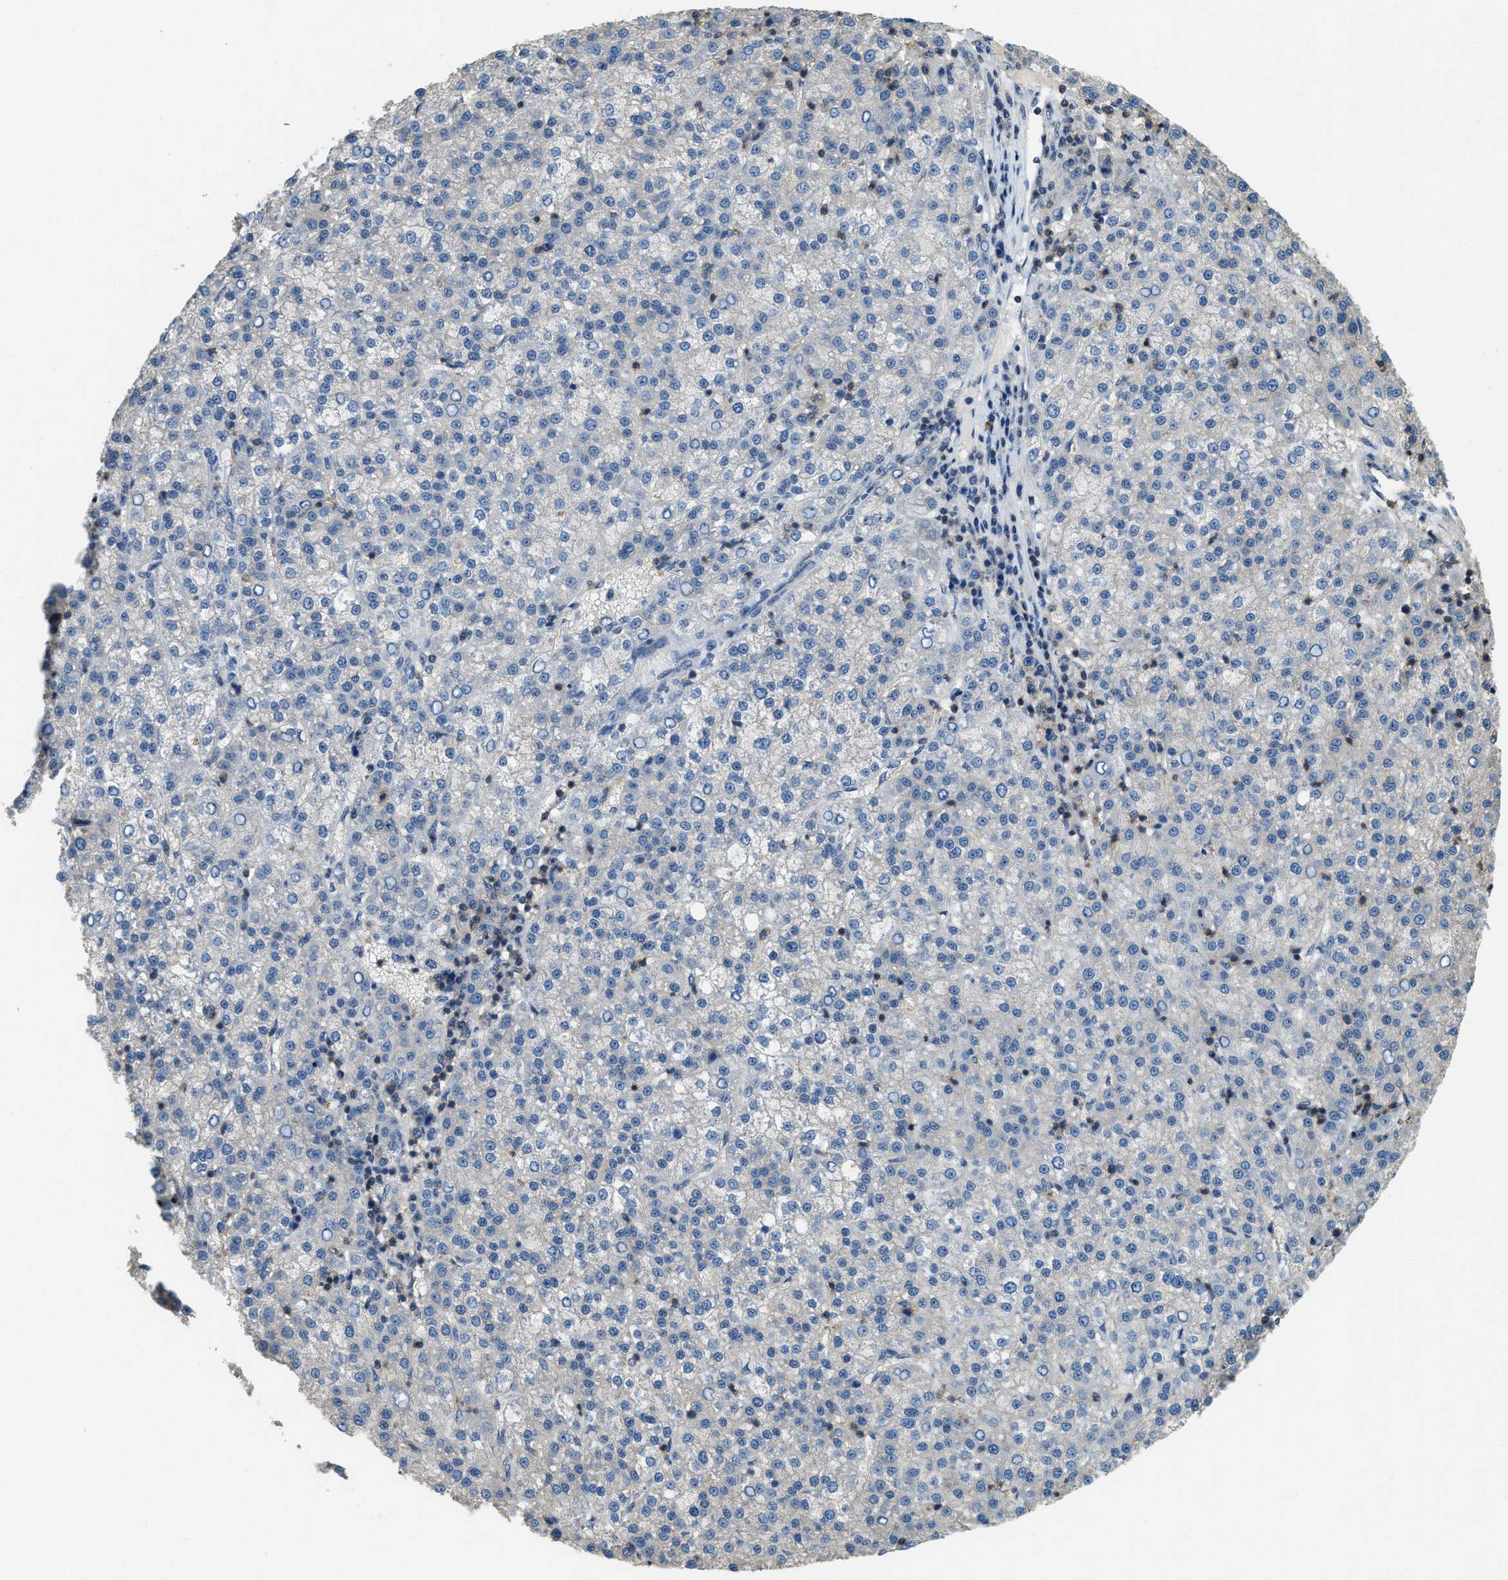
{"staining": {"intensity": "negative", "quantity": "none", "location": "none"}, "tissue": "liver cancer", "cell_type": "Tumor cells", "image_type": "cancer", "snomed": [{"axis": "morphology", "description": "Carcinoma, Hepatocellular, NOS"}, {"axis": "topography", "description": "Liver"}], "caption": "Protein analysis of liver cancer reveals no significant expression in tumor cells. (DAB IHC, high magnification).", "gene": "ATP8B1", "patient": {"sex": "female", "age": 58}}